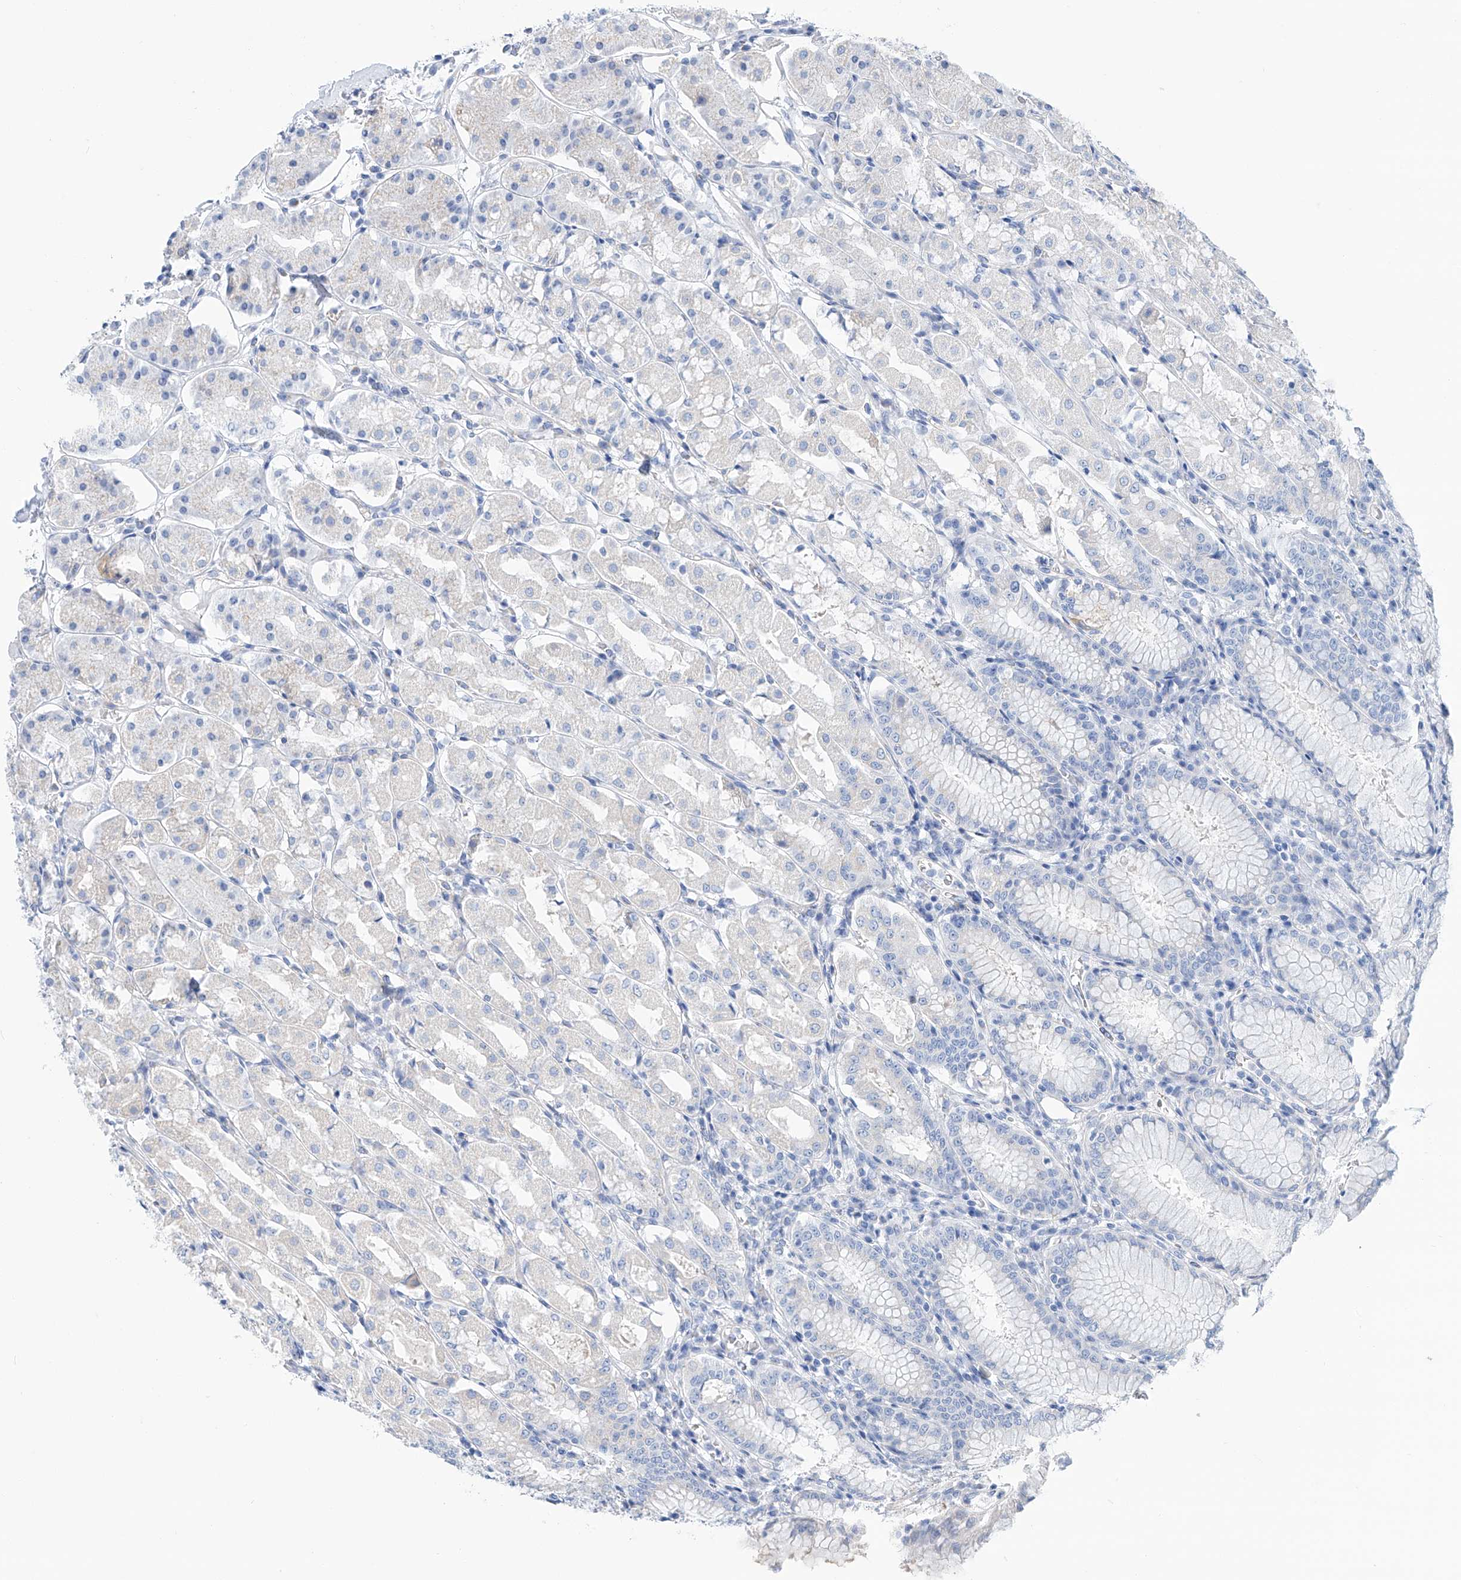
{"staining": {"intensity": "weak", "quantity": "<25%", "location": "cytoplasmic/membranous"}, "tissue": "stomach", "cell_type": "Glandular cells", "image_type": "normal", "snomed": [{"axis": "morphology", "description": "Normal tissue, NOS"}, {"axis": "topography", "description": "Stomach, lower"}], "caption": "Photomicrograph shows no protein expression in glandular cells of normal stomach.", "gene": "SLC22A7", "patient": {"sex": "female", "age": 56}}